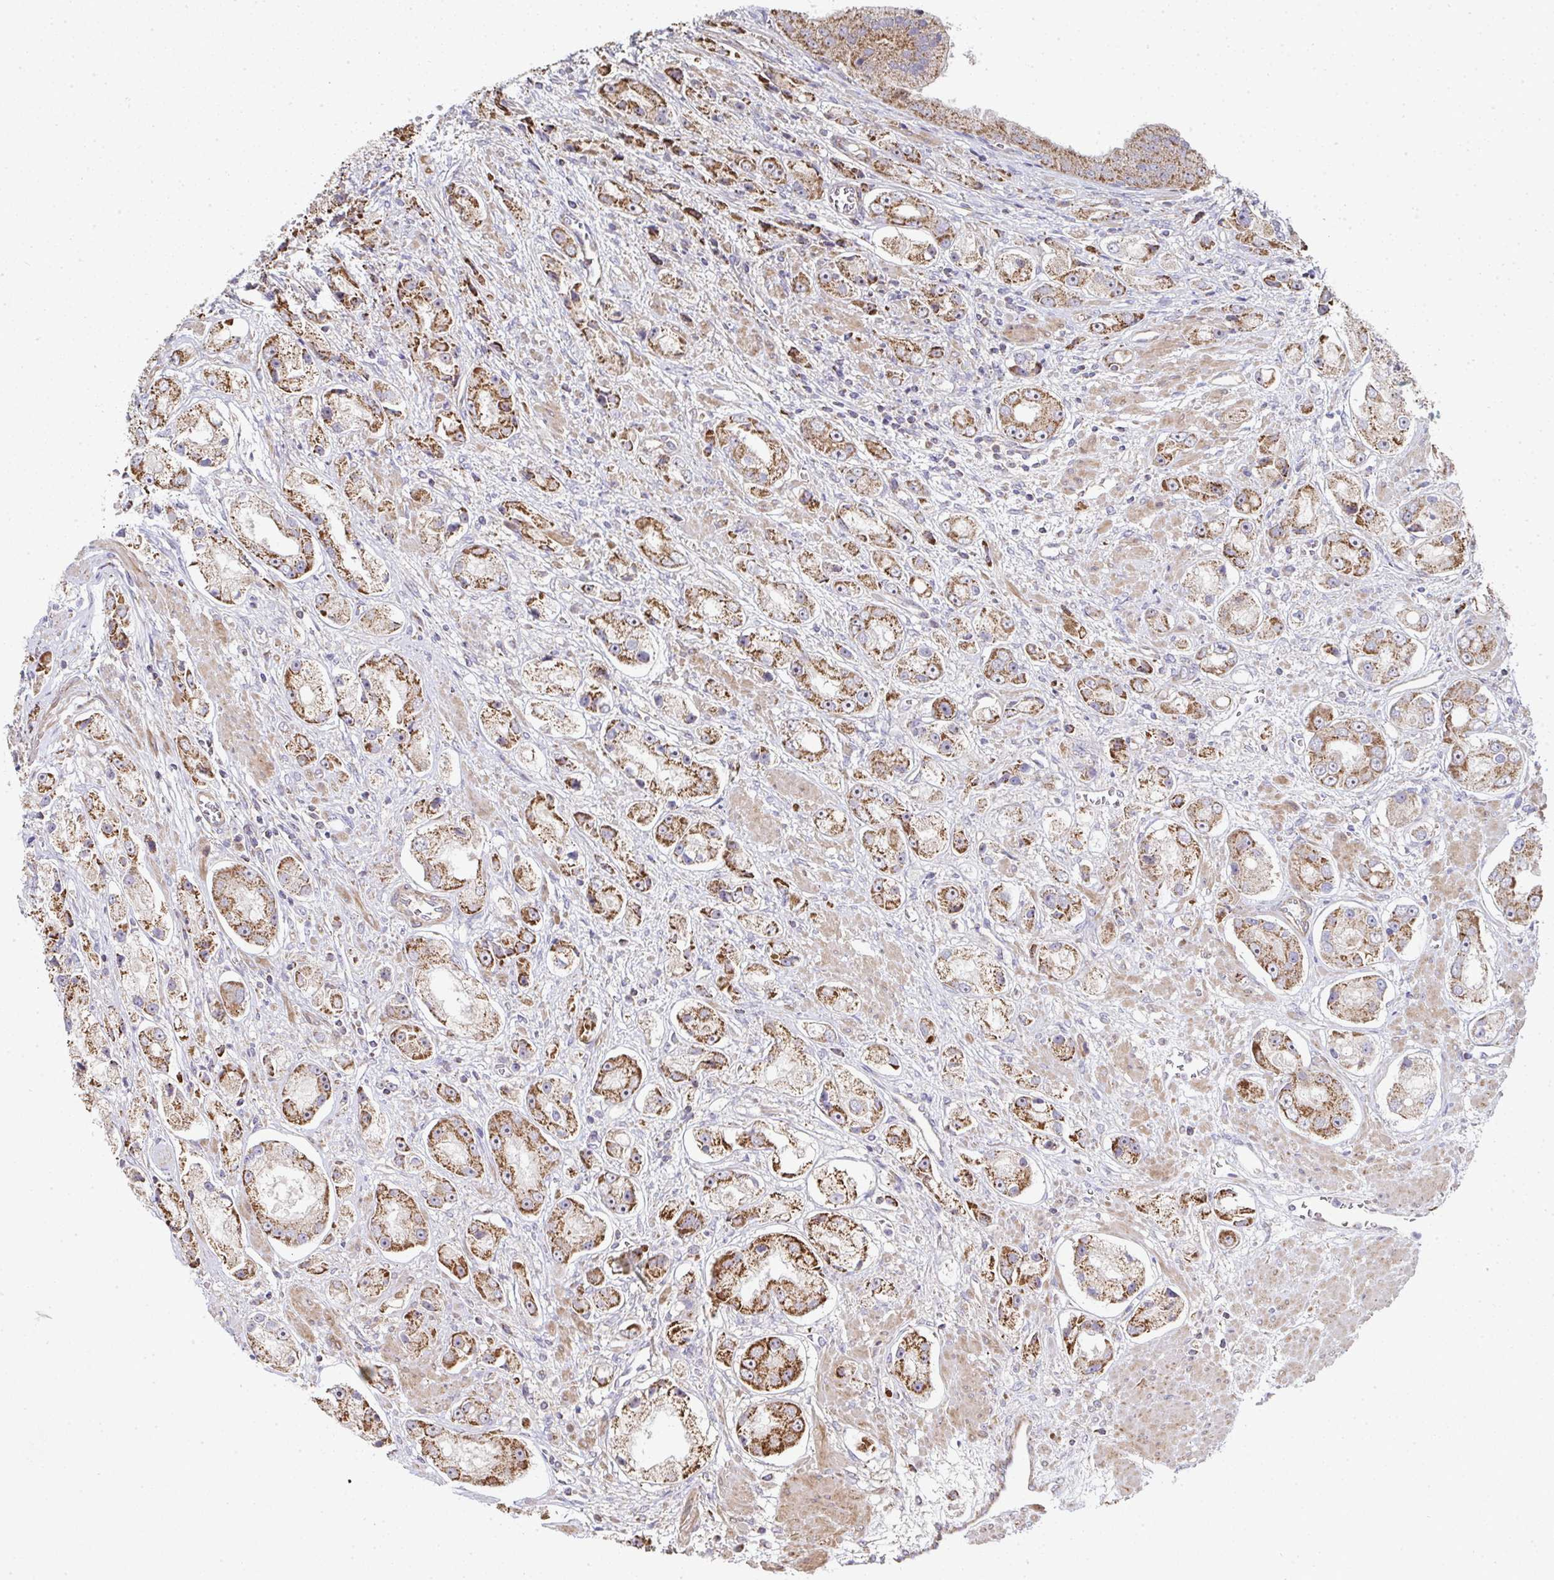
{"staining": {"intensity": "moderate", "quantity": ">75%", "location": "cytoplasmic/membranous"}, "tissue": "prostate cancer", "cell_type": "Tumor cells", "image_type": "cancer", "snomed": [{"axis": "morphology", "description": "Adenocarcinoma, High grade"}, {"axis": "topography", "description": "Prostate"}], "caption": "Protein expression analysis of human adenocarcinoma (high-grade) (prostate) reveals moderate cytoplasmic/membranous staining in about >75% of tumor cells.", "gene": "AGTPBP1", "patient": {"sex": "male", "age": 67}}